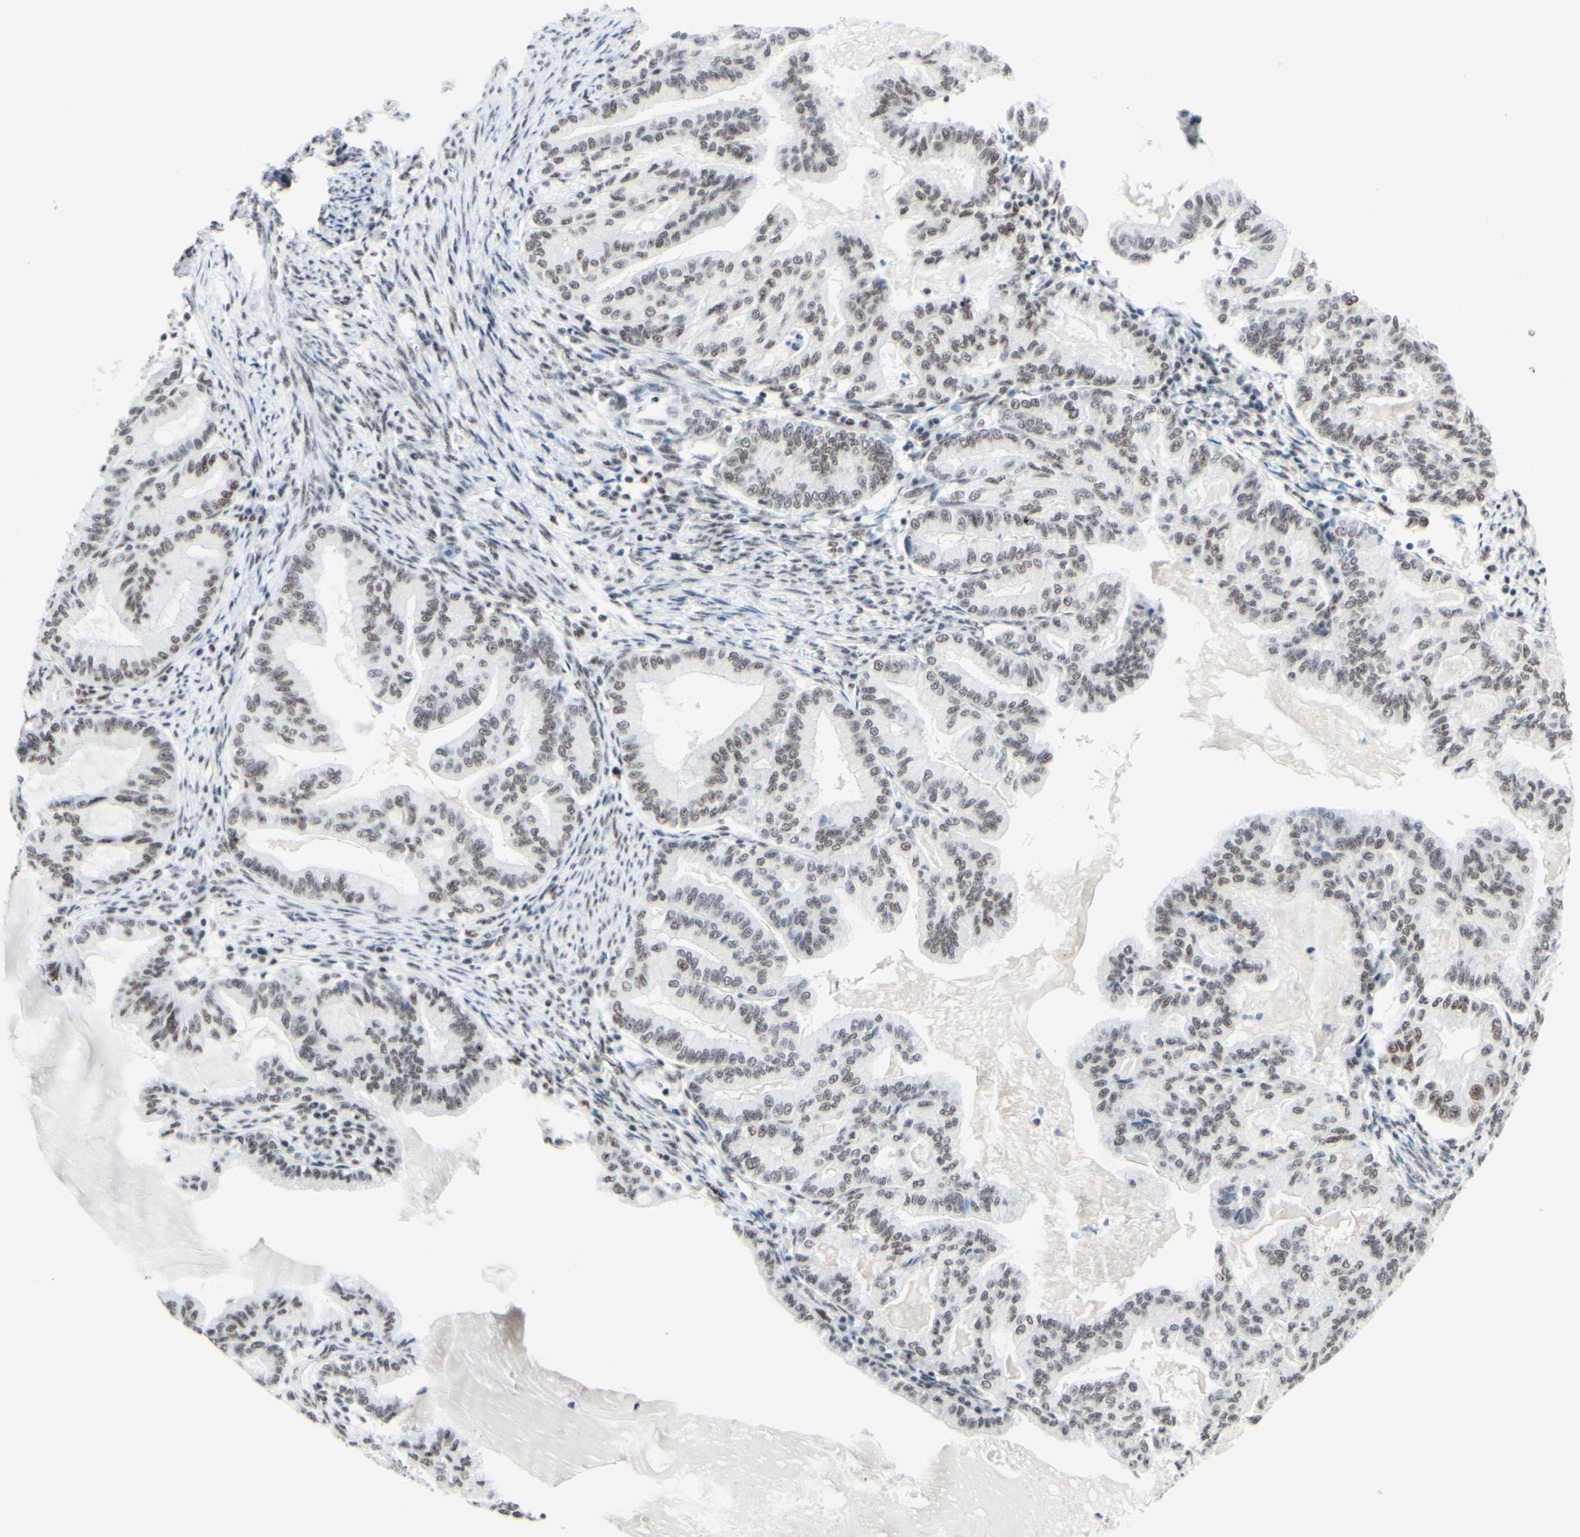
{"staining": {"intensity": "weak", "quantity": "<25%", "location": "nuclear"}, "tissue": "endometrial cancer", "cell_type": "Tumor cells", "image_type": "cancer", "snomed": [{"axis": "morphology", "description": "Adenocarcinoma, NOS"}, {"axis": "topography", "description": "Endometrium"}], "caption": "The image exhibits no significant expression in tumor cells of endometrial cancer (adenocarcinoma). (DAB (3,3'-diaminobenzidine) immunohistochemistry (IHC) visualized using brightfield microscopy, high magnification).", "gene": "WTAP", "patient": {"sex": "female", "age": 86}}